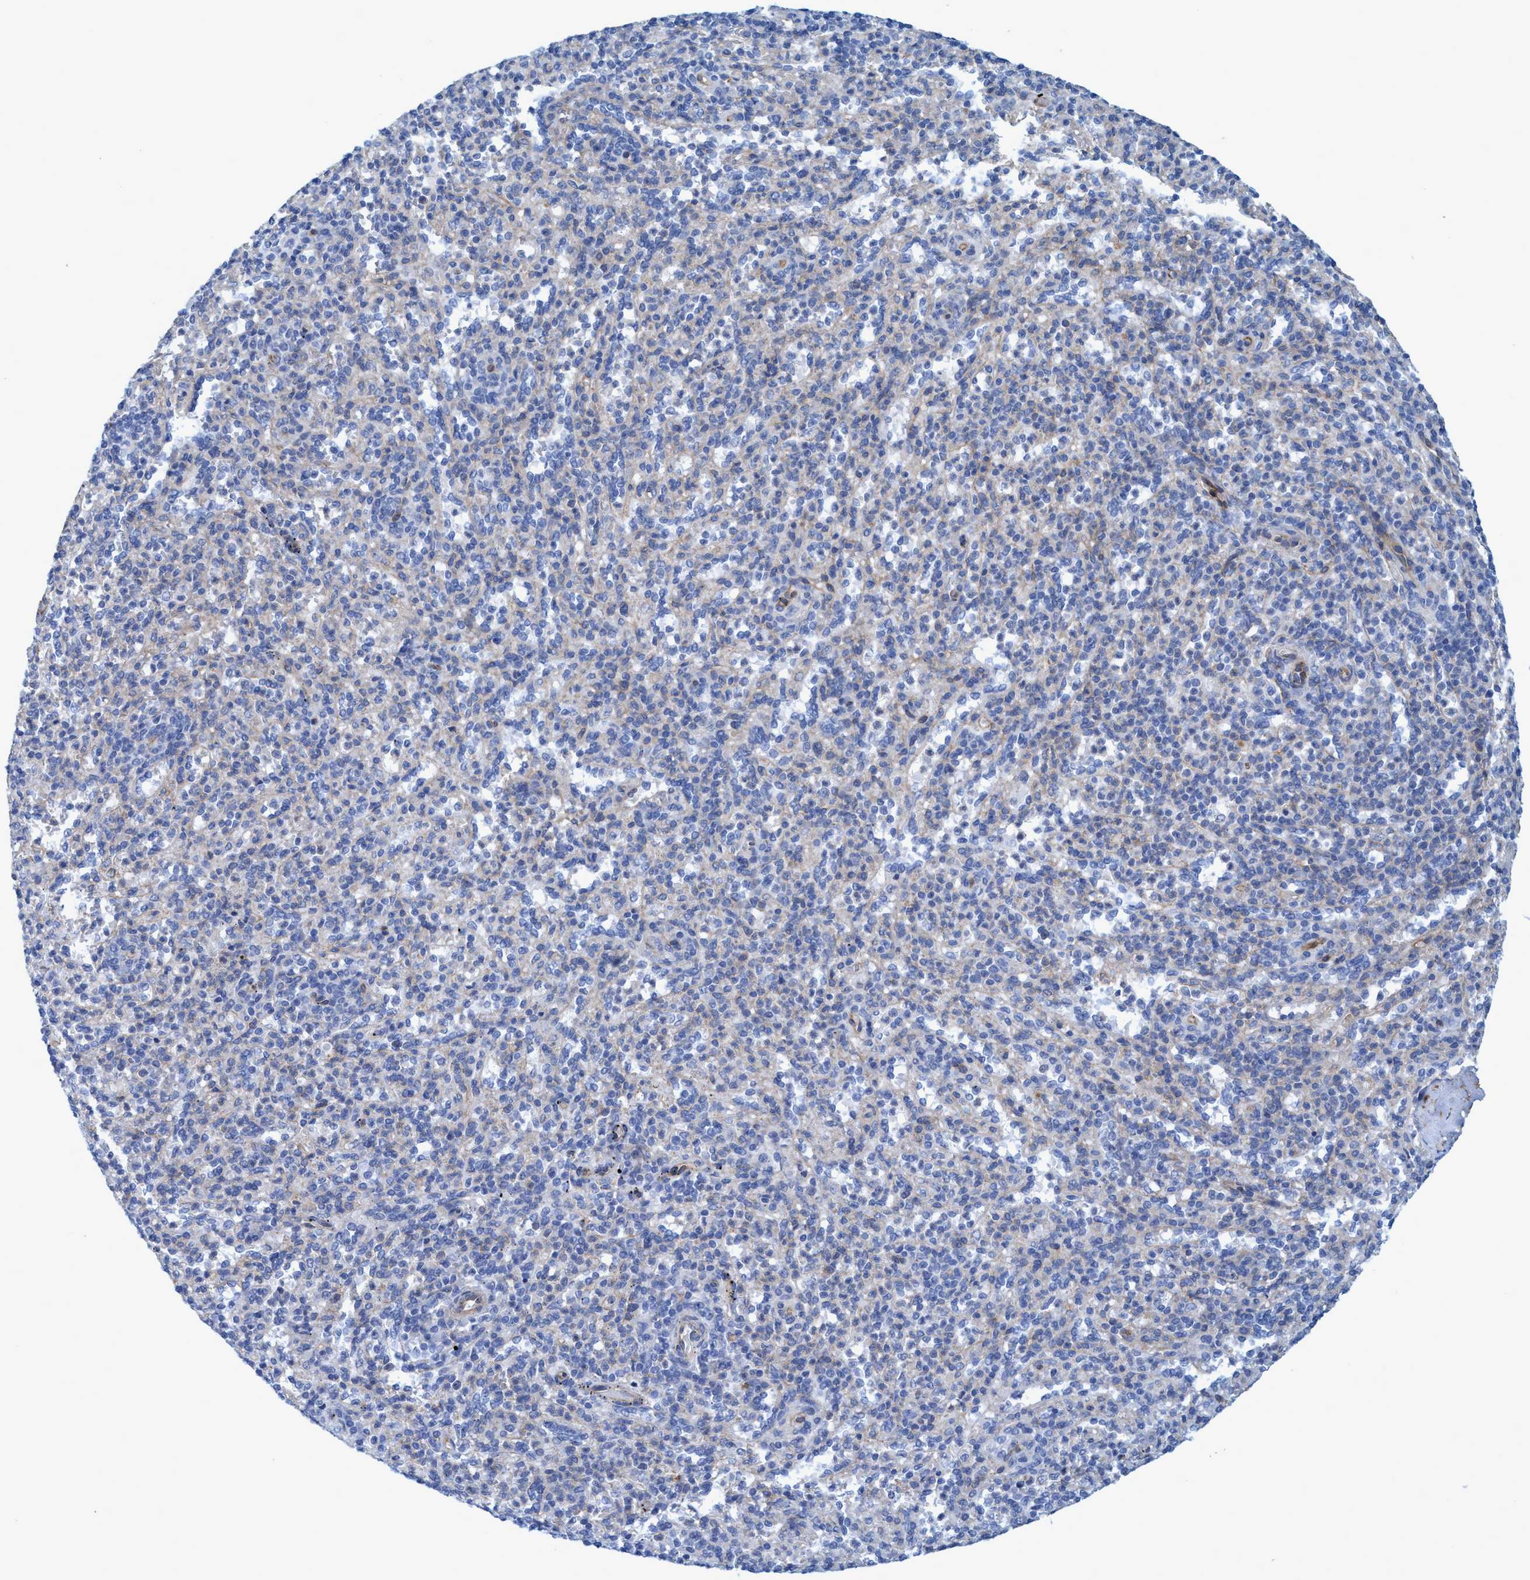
{"staining": {"intensity": "negative", "quantity": "none", "location": "none"}, "tissue": "spleen", "cell_type": "Cells in red pulp", "image_type": "normal", "snomed": [{"axis": "morphology", "description": "Normal tissue, NOS"}, {"axis": "topography", "description": "Spleen"}], "caption": "Image shows no protein staining in cells in red pulp of benign spleen.", "gene": "GULP1", "patient": {"sex": "male", "age": 36}}